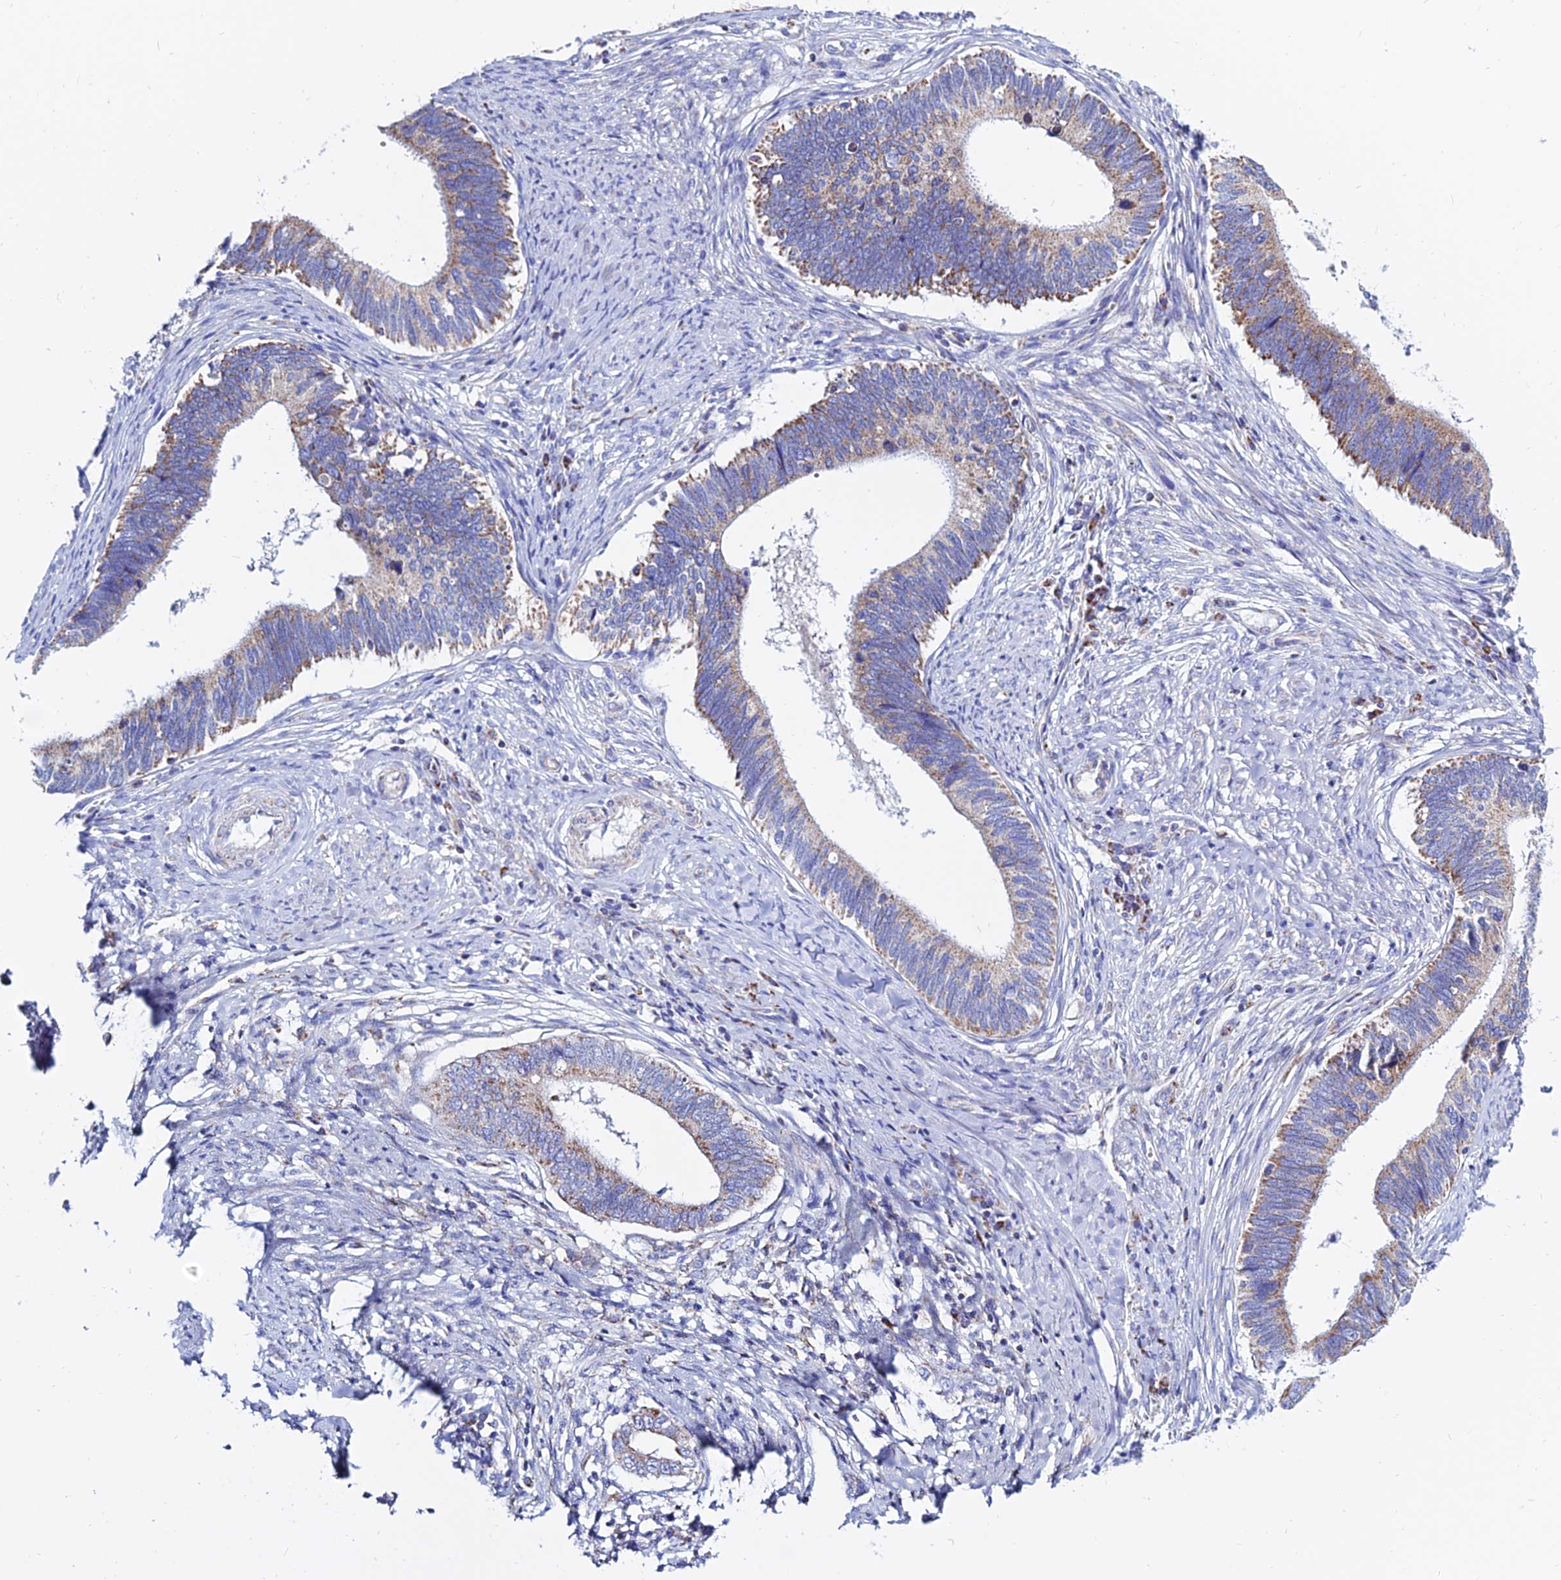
{"staining": {"intensity": "moderate", "quantity": "25%-75%", "location": "cytoplasmic/membranous"}, "tissue": "cervical cancer", "cell_type": "Tumor cells", "image_type": "cancer", "snomed": [{"axis": "morphology", "description": "Adenocarcinoma, NOS"}, {"axis": "topography", "description": "Cervix"}], "caption": "Cervical cancer was stained to show a protein in brown. There is medium levels of moderate cytoplasmic/membranous positivity in about 25%-75% of tumor cells.", "gene": "MGST1", "patient": {"sex": "female", "age": 42}}